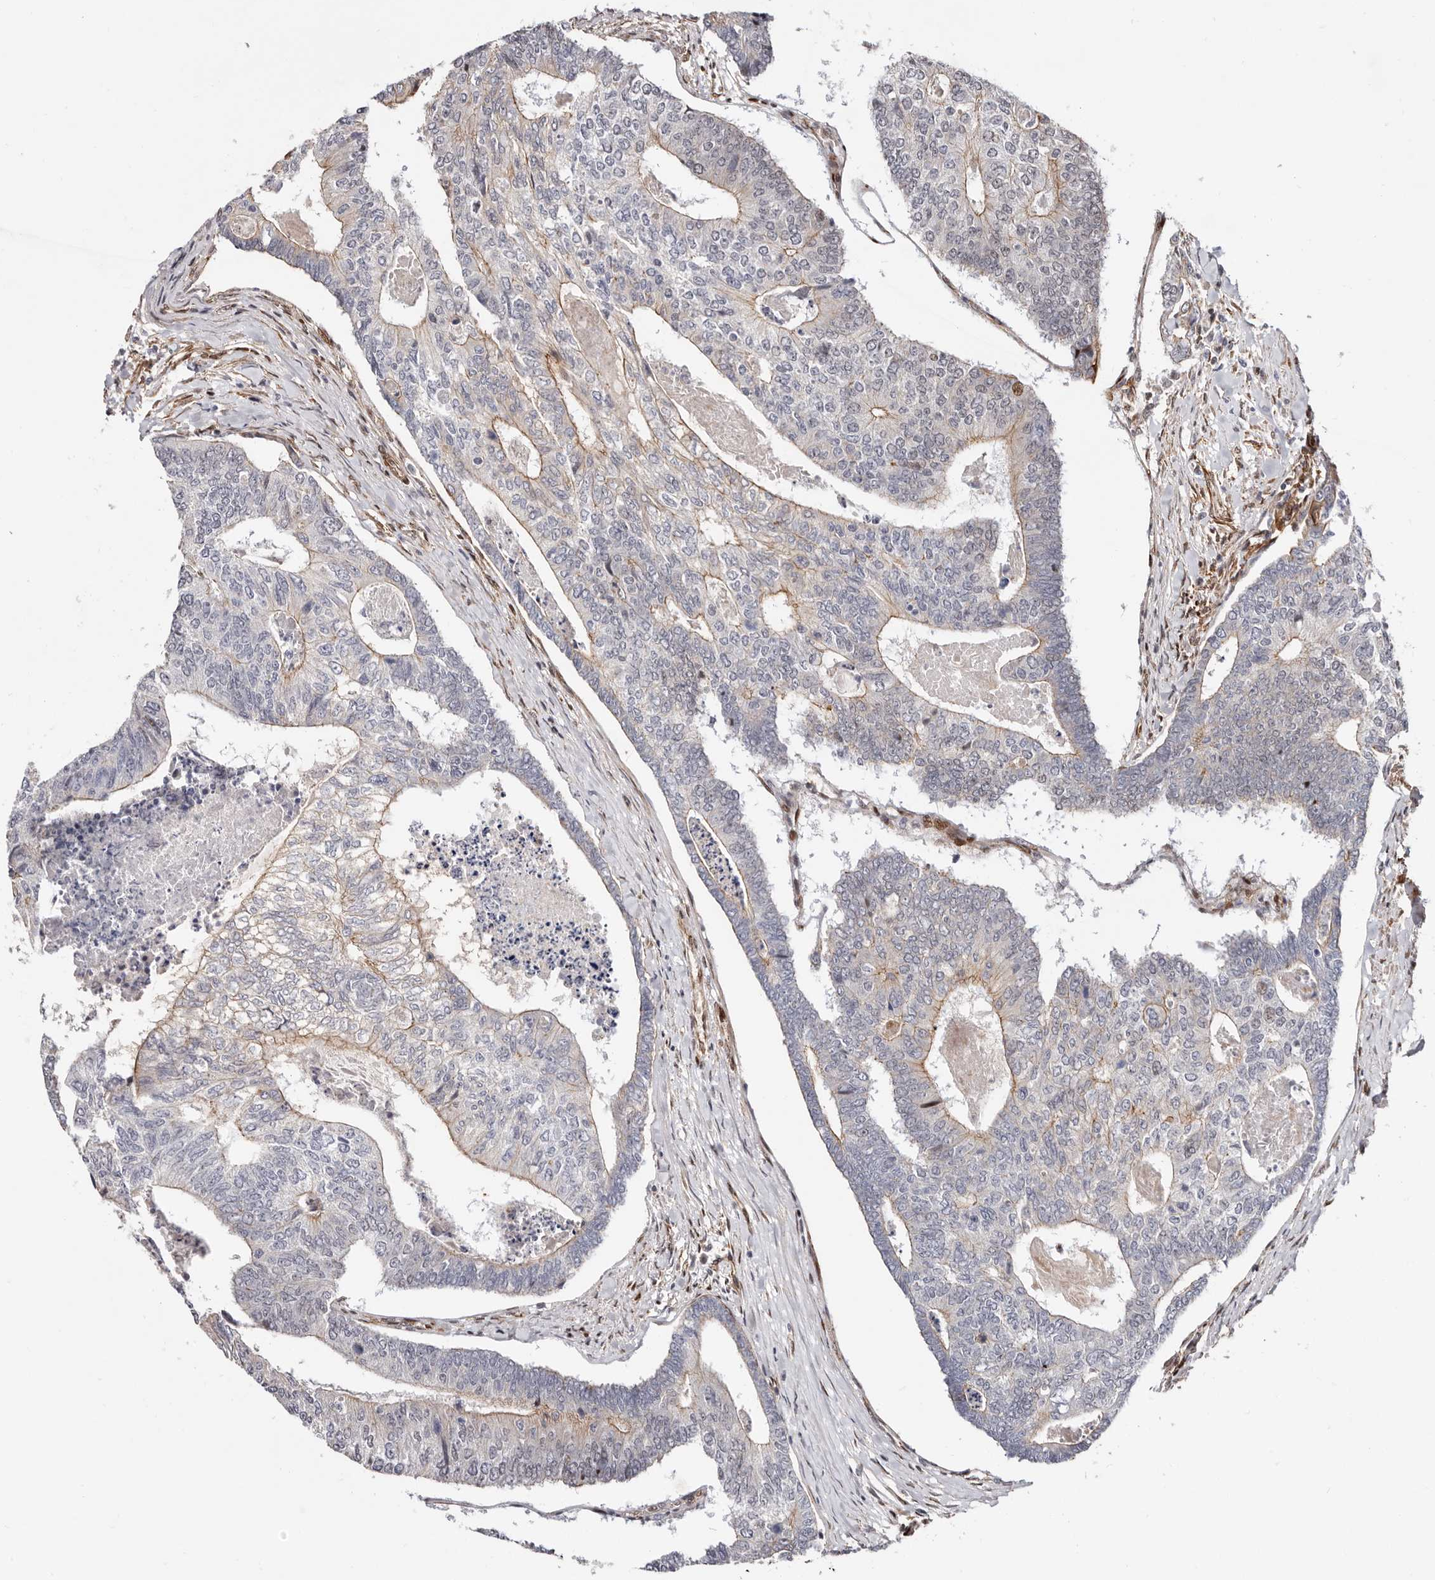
{"staining": {"intensity": "weak", "quantity": ">75%", "location": "cytoplasmic/membranous"}, "tissue": "colorectal cancer", "cell_type": "Tumor cells", "image_type": "cancer", "snomed": [{"axis": "morphology", "description": "Adenocarcinoma, NOS"}, {"axis": "topography", "description": "Colon"}], "caption": "Immunohistochemical staining of human colorectal cancer (adenocarcinoma) reveals low levels of weak cytoplasmic/membranous staining in approximately >75% of tumor cells.", "gene": "EPHX3", "patient": {"sex": "female", "age": 67}}